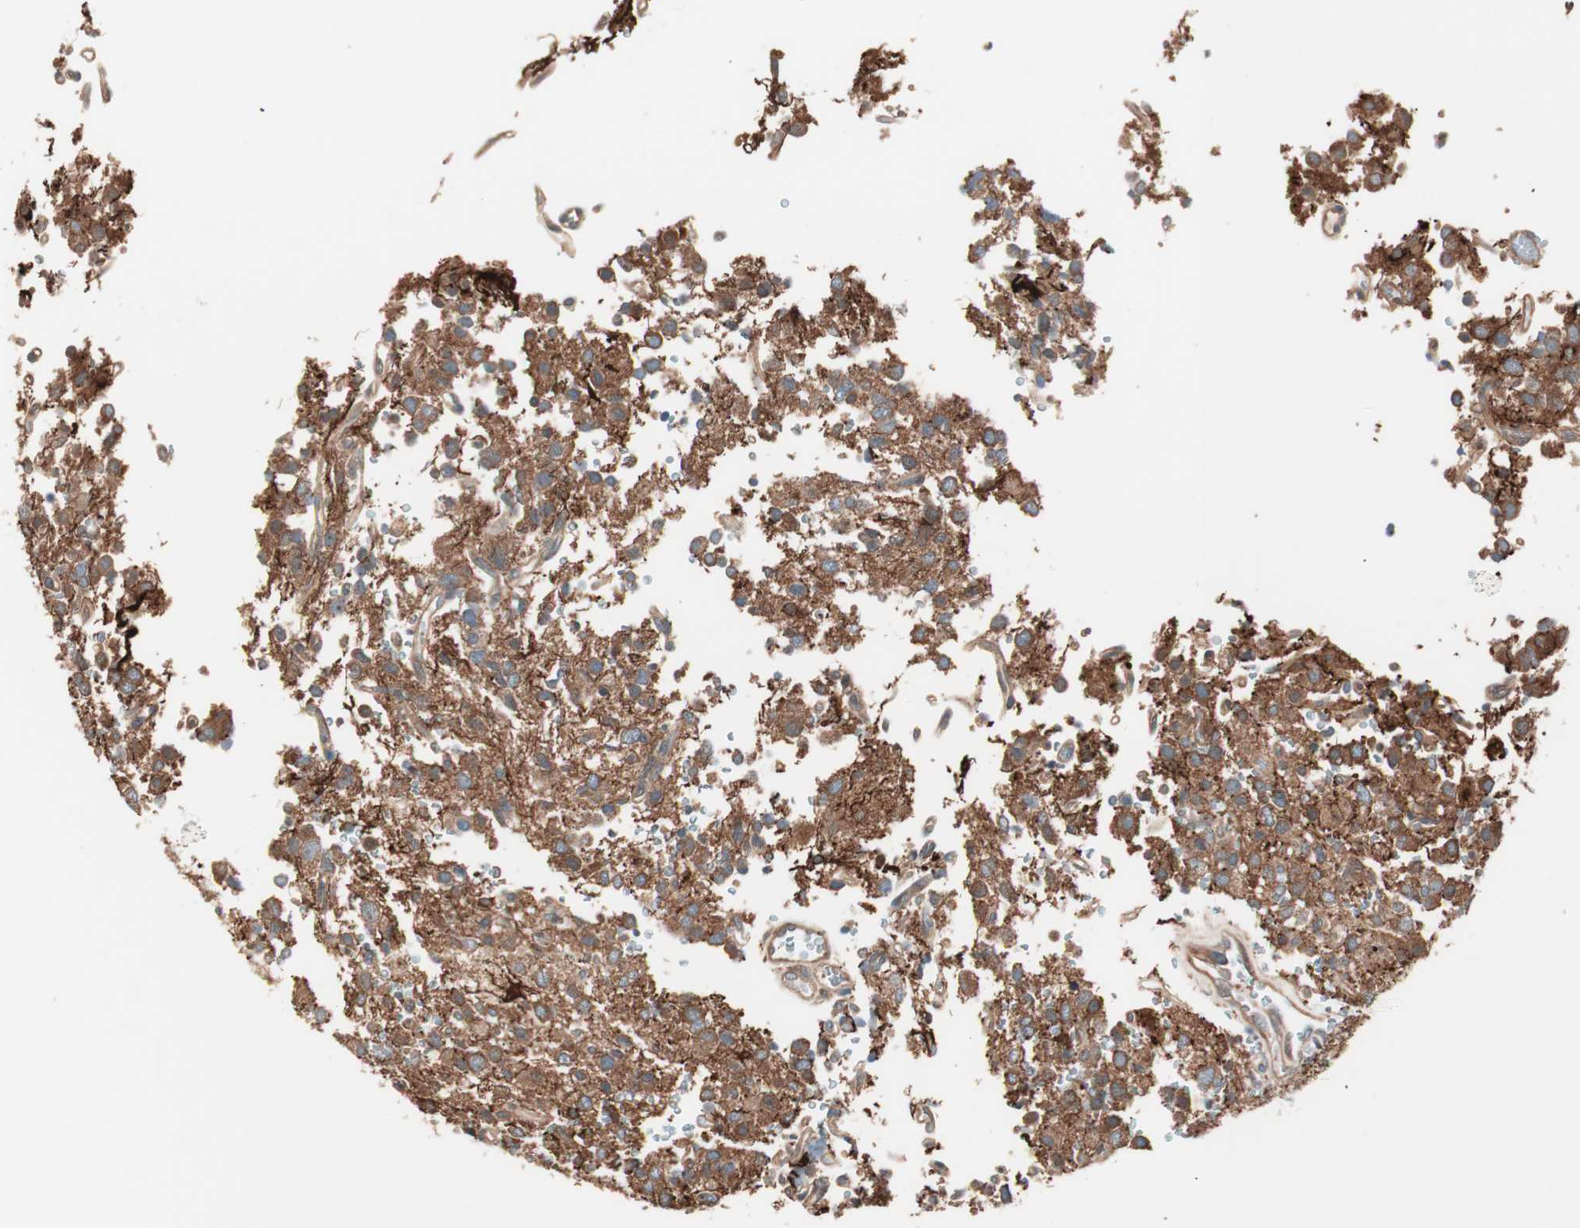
{"staining": {"intensity": "strong", "quantity": ">75%", "location": "cytoplasmic/membranous"}, "tissue": "glioma", "cell_type": "Tumor cells", "image_type": "cancer", "snomed": [{"axis": "morphology", "description": "Glioma, malignant, High grade"}, {"axis": "topography", "description": "Brain"}], "caption": "Malignant glioma (high-grade) tissue shows strong cytoplasmic/membranous positivity in about >75% of tumor cells", "gene": "TSG101", "patient": {"sex": "male", "age": 47}}